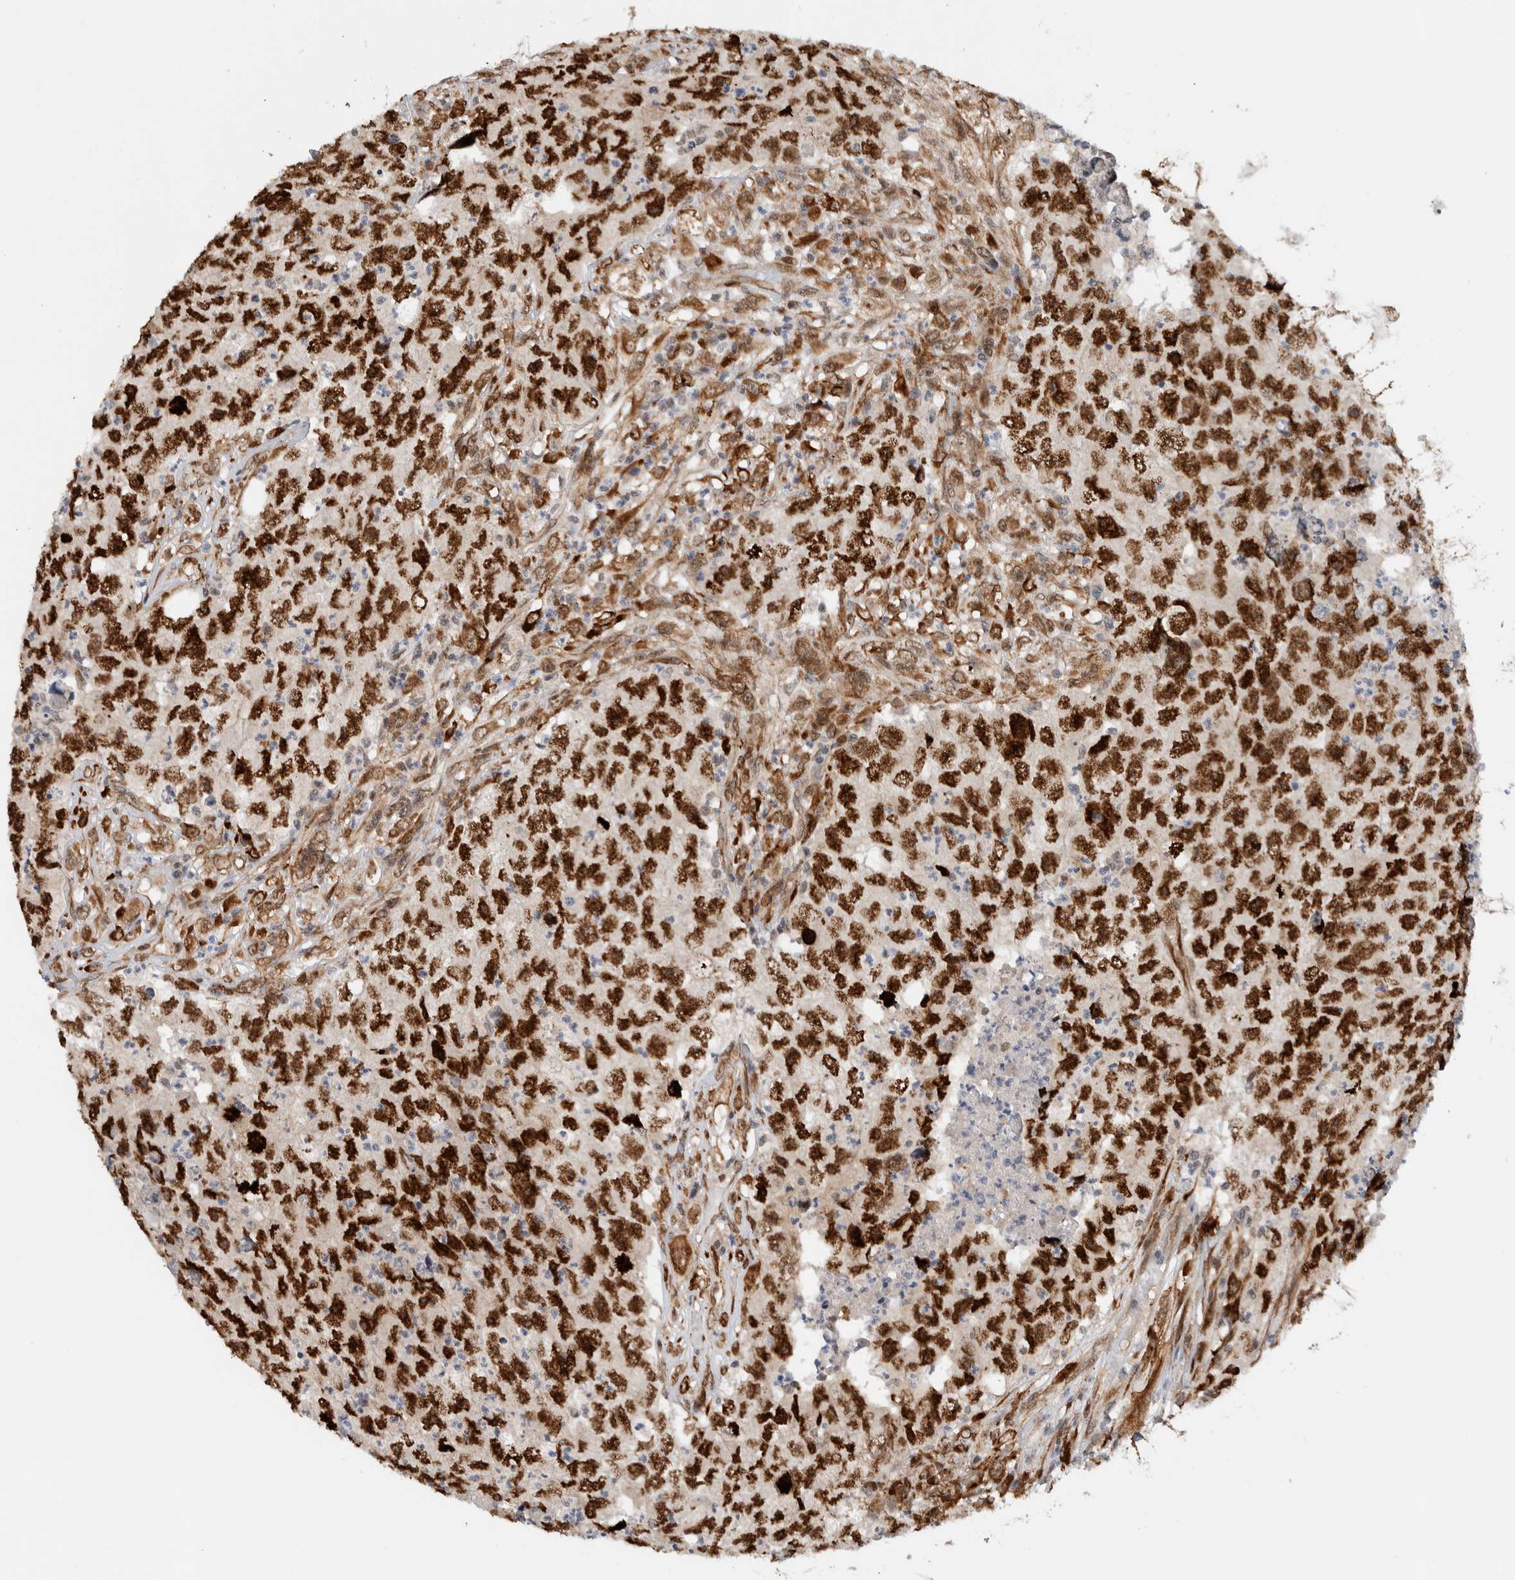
{"staining": {"intensity": "strong", "quantity": ">75%", "location": "cytoplasmic/membranous,nuclear"}, "tissue": "testis cancer", "cell_type": "Tumor cells", "image_type": "cancer", "snomed": [{"axis": "morphology", "description": "Carcinoma, Embryonal, NOS"}, {"axis": "topography", "description": "Testis"}], "caption": "Strong cytoplasmic/membranous and nuclear expression is identified in approximately >75% of tumor cells in embryonal carcinoma (testis). (IHC, brightfield microscopy, high magnification).", "gene": "TNRC18", "patient": {"sex": "male", "age": 32}}